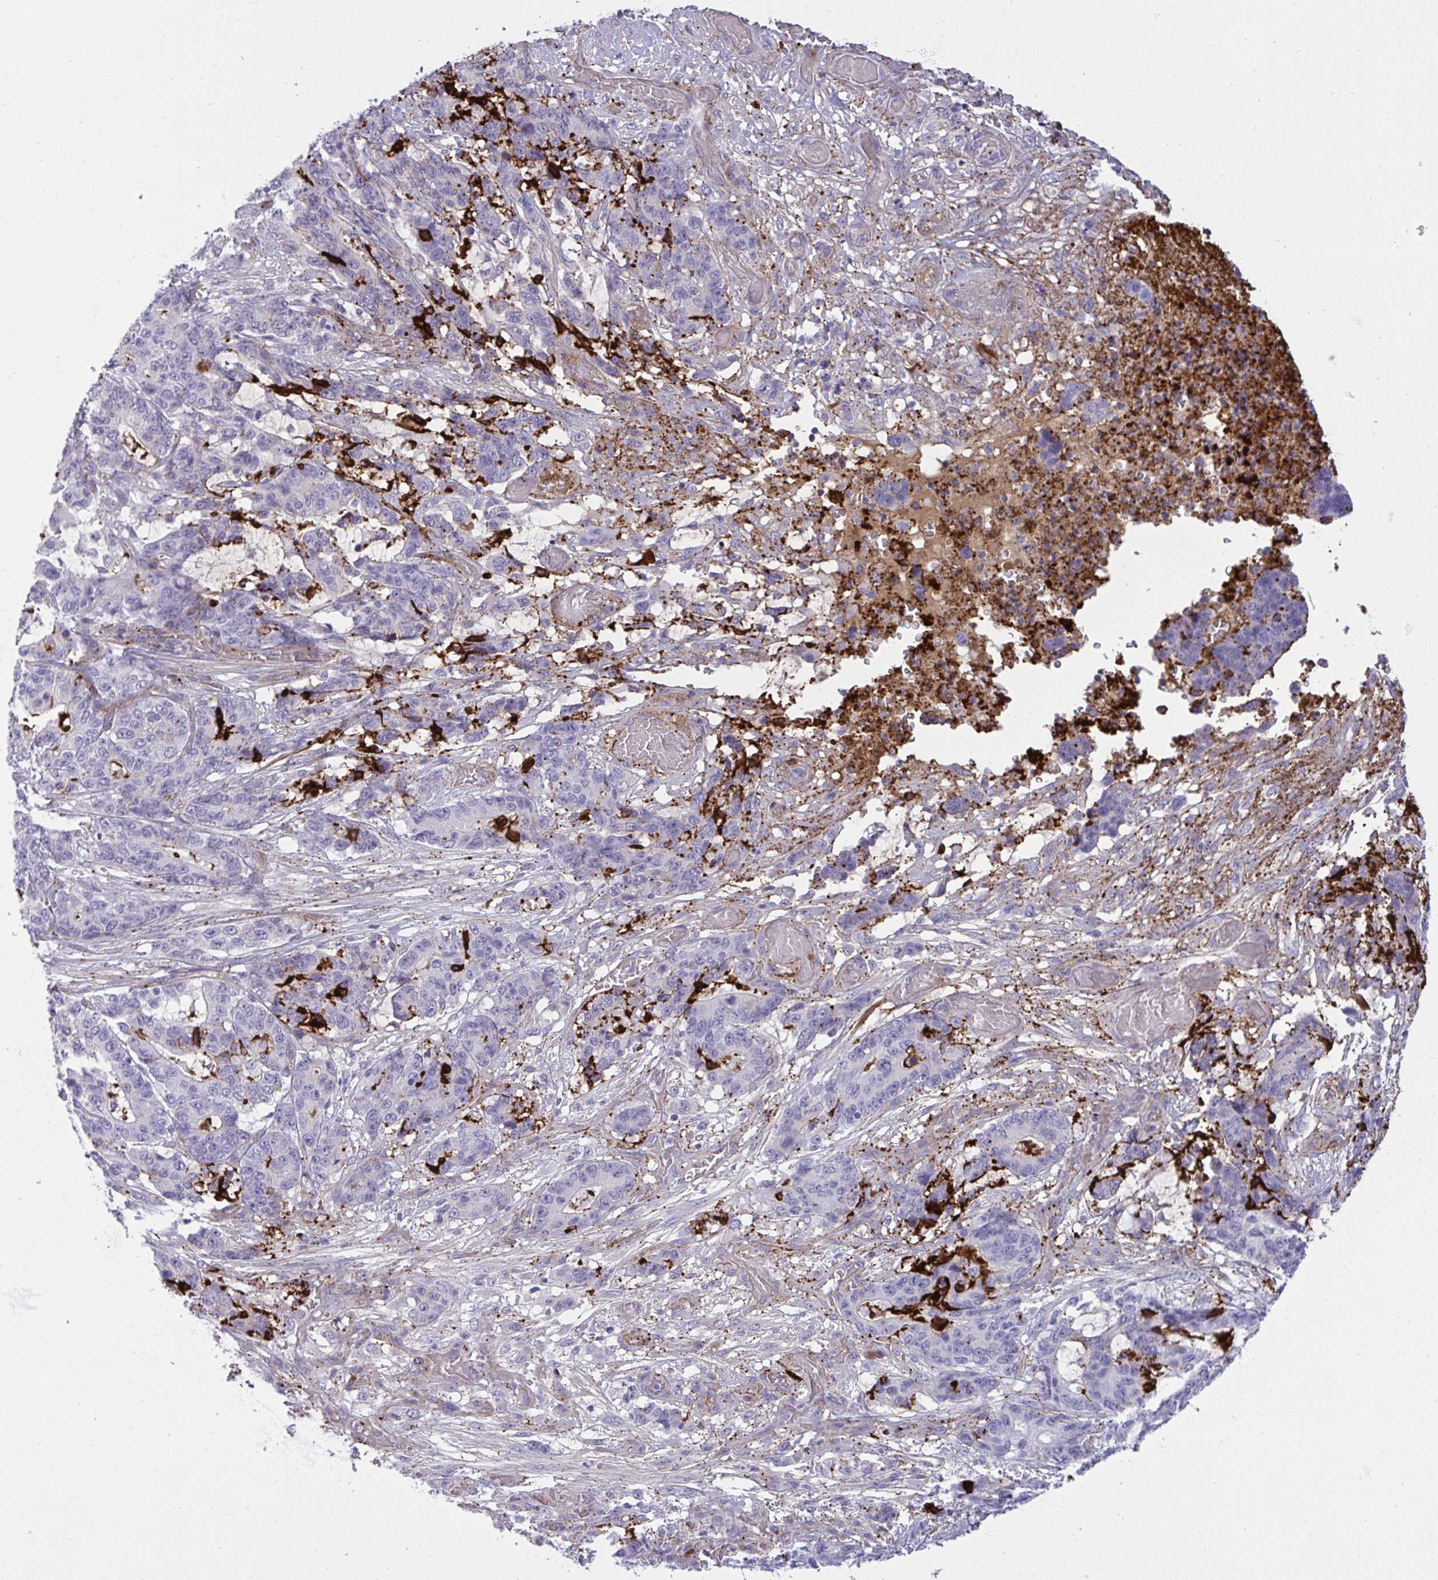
{"staining": {"intensity": "negative", "quantity": "none", "location": "none"}, "tissue": "stomach cancer", "cell_type": "Tumor cells", "image_type": "cancer", "snomed": [{"axis": "morphology", "description": "Normal tissue, NOS"}, {"axis": "morphology", "description": "Adenocarcinoma, NOS"}, {"axis": "topography", "description": "Stomach"}], "caption": "The immunohistochemistry (IHC) micrograph has no significant positivity in tumor cells of stomach cancer tissue.", "gene": "F2", "patient": {"sex": "female", "age": 64}}